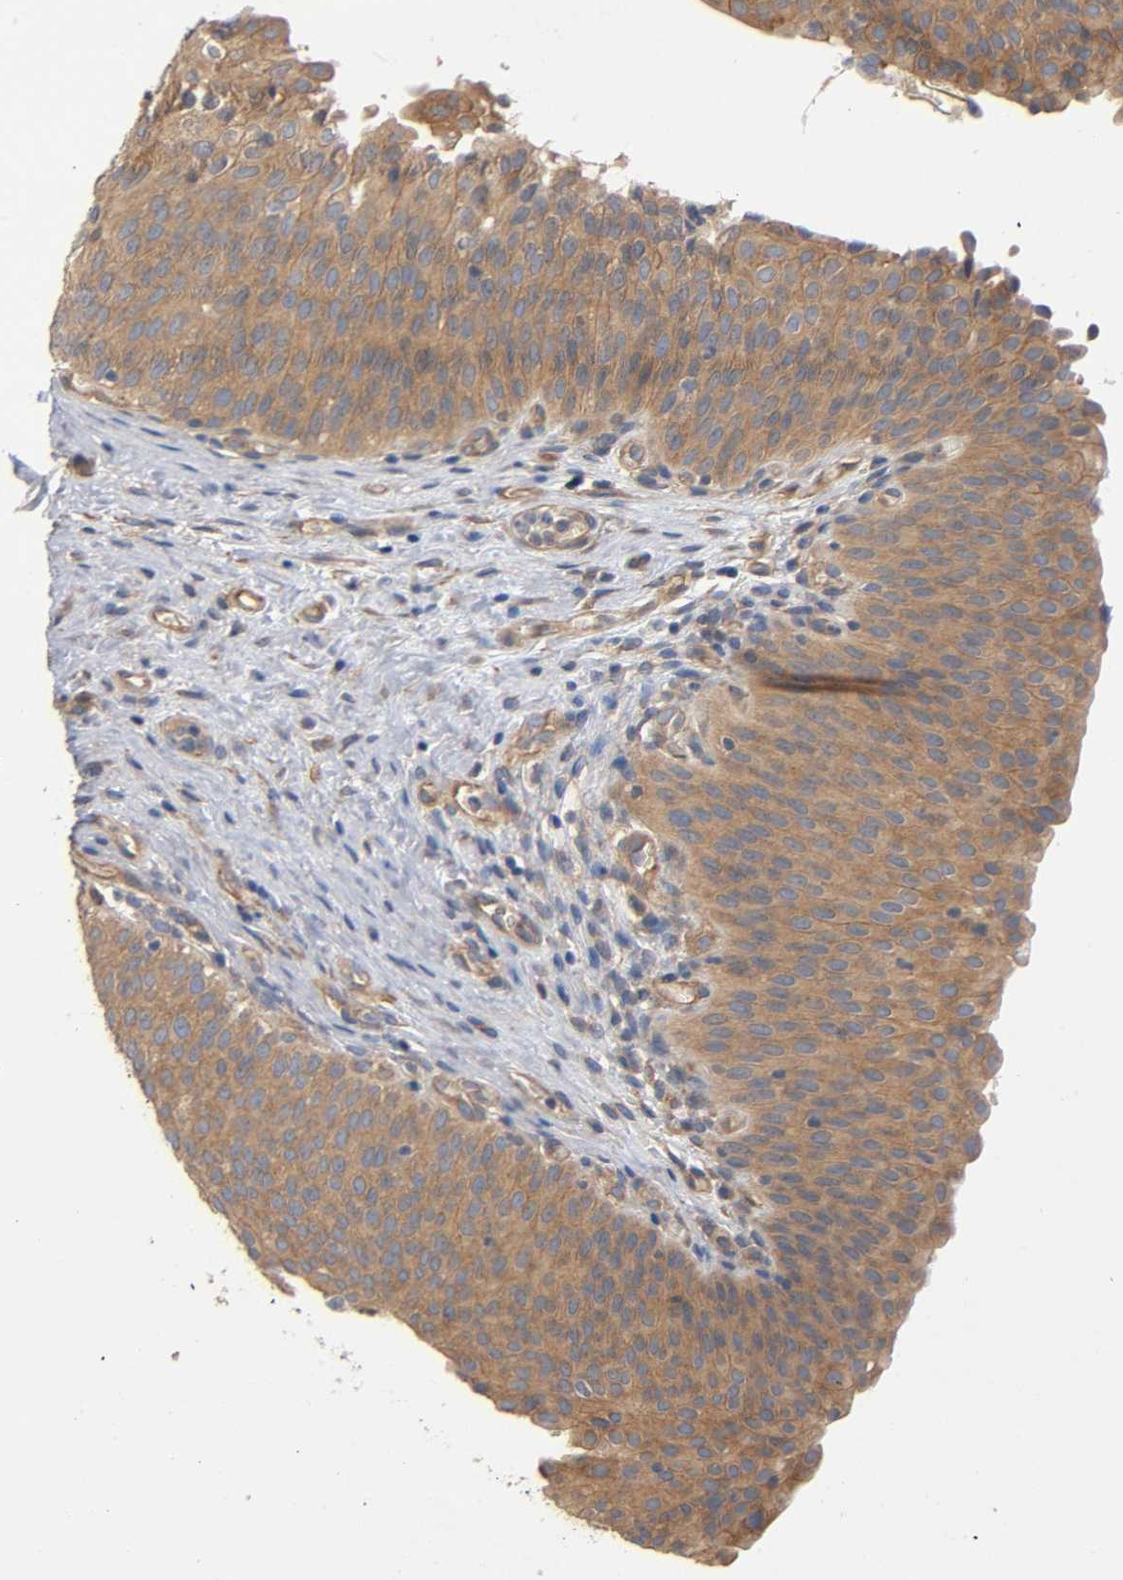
{"staining": {"intensity": "moderate", "quantity": ">75%", "location": "cytoplasmic/membranous"}, "tissue": "urinary bladder", "cell_type": "Urothelial cells", "image_type": "normal", "snomed": [{"axis": "morphology", "description": "Normal tissue, NOS"}, {"axis": "morphology", "description": "Dysplasia, NOS"}, {"axis": "topography", "description": "Urinary bladder"}], "caption": "Benign urinary bladder was stained to show a protein in brown. There is medium levels of moderate cytoplasmic/membranous positivity in about >75% of urothelial cells.", "gene": "MARS1", "patient": {"sex": "male", "age": 35}}